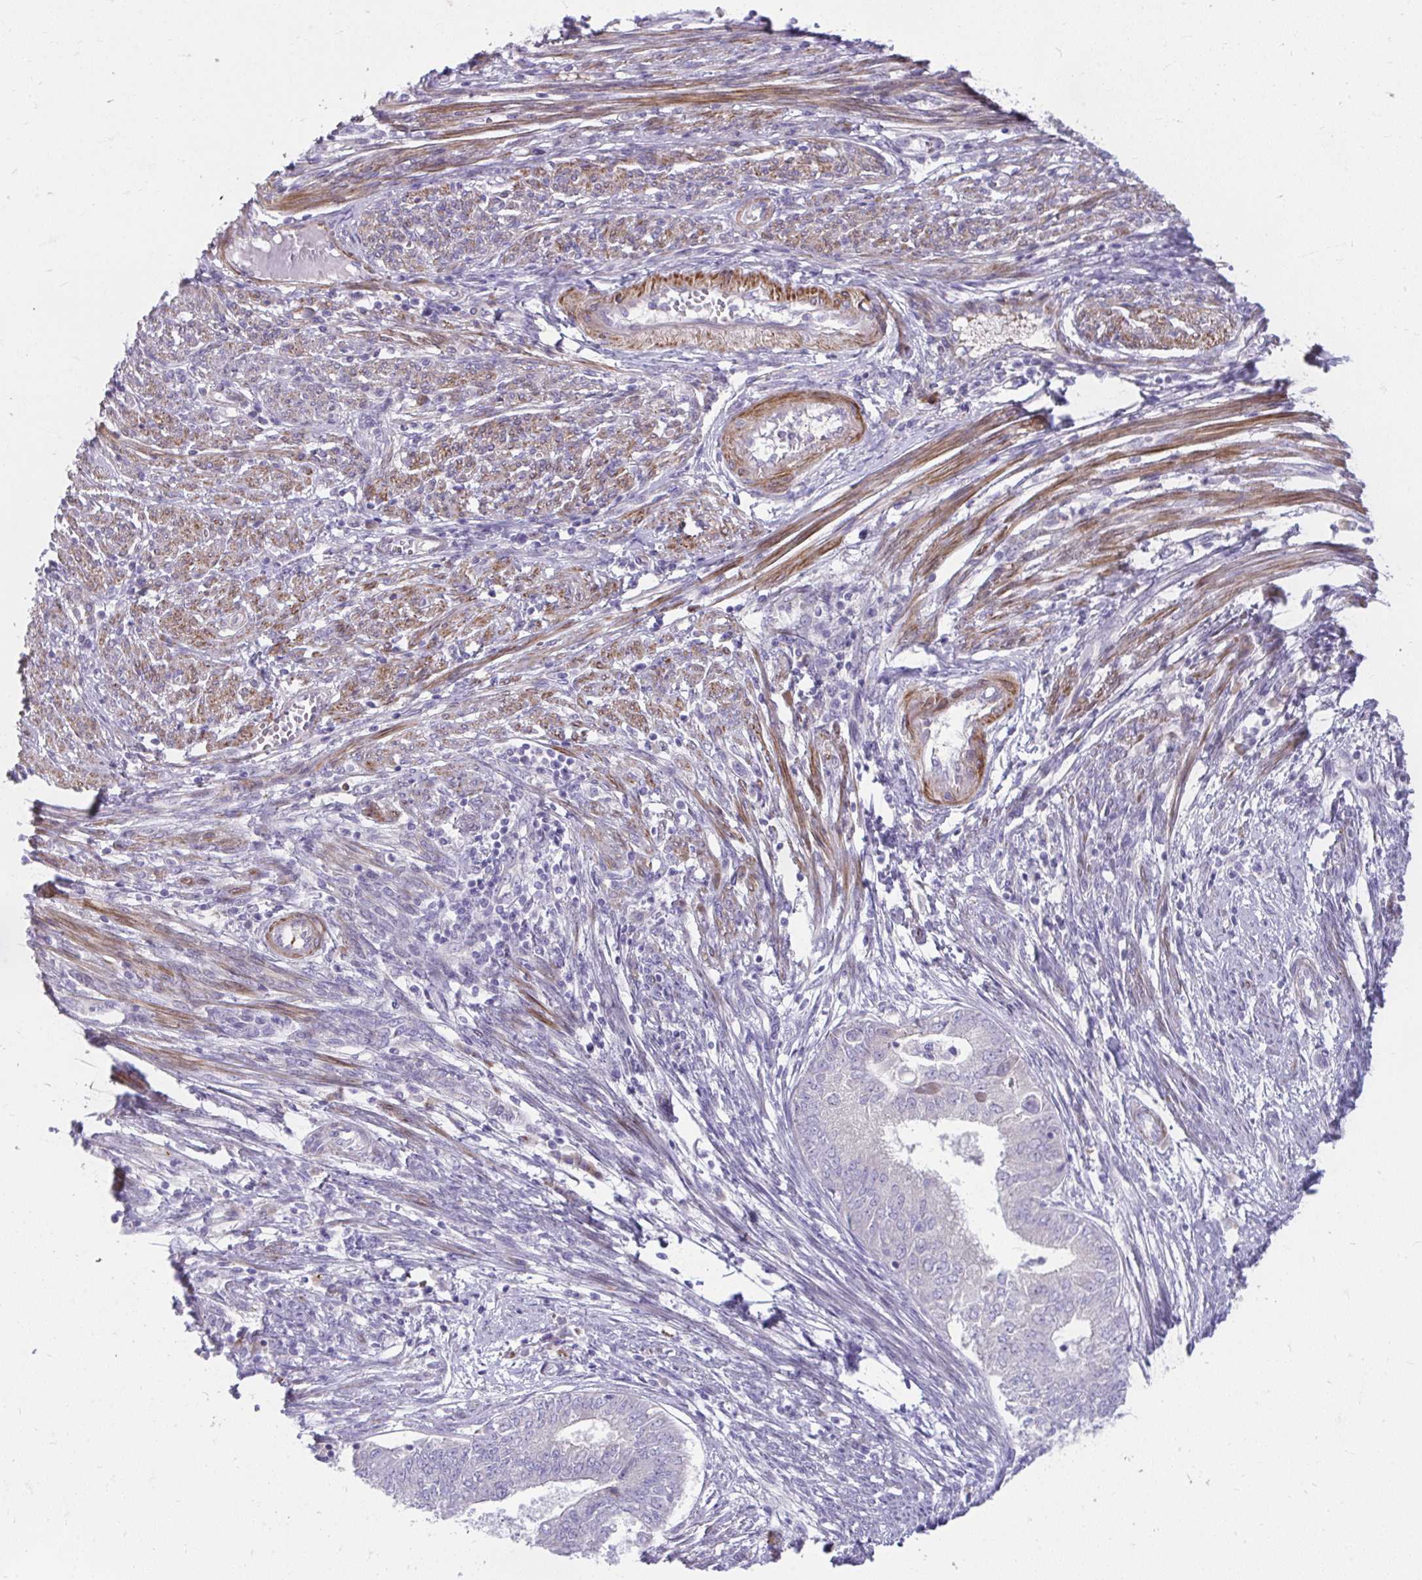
{"staining": {"intensity": "negative", "quantity": "none", "location": "none"}, "tissue": "endometrial cancer", "cell_type": "Tumor cells", "image_type": "cancer", "snomed": [{"axis": "morphology", "description": "Adenocarcinoma, NOS"}, {"axis": "topography", "description": "Endometrium"}], "caption": "Immunohistochemistry (IHC) of human endometrial adenocarcinoma shows no staining in tumor cells. The staining was performed using DAB to visualize the protein expression in brown, while the nuclei were stained in blue with hematoxylin (Magnification: 20x).", "gene": "PIGZ", "patient": {"sex": "female", "age": 62}}